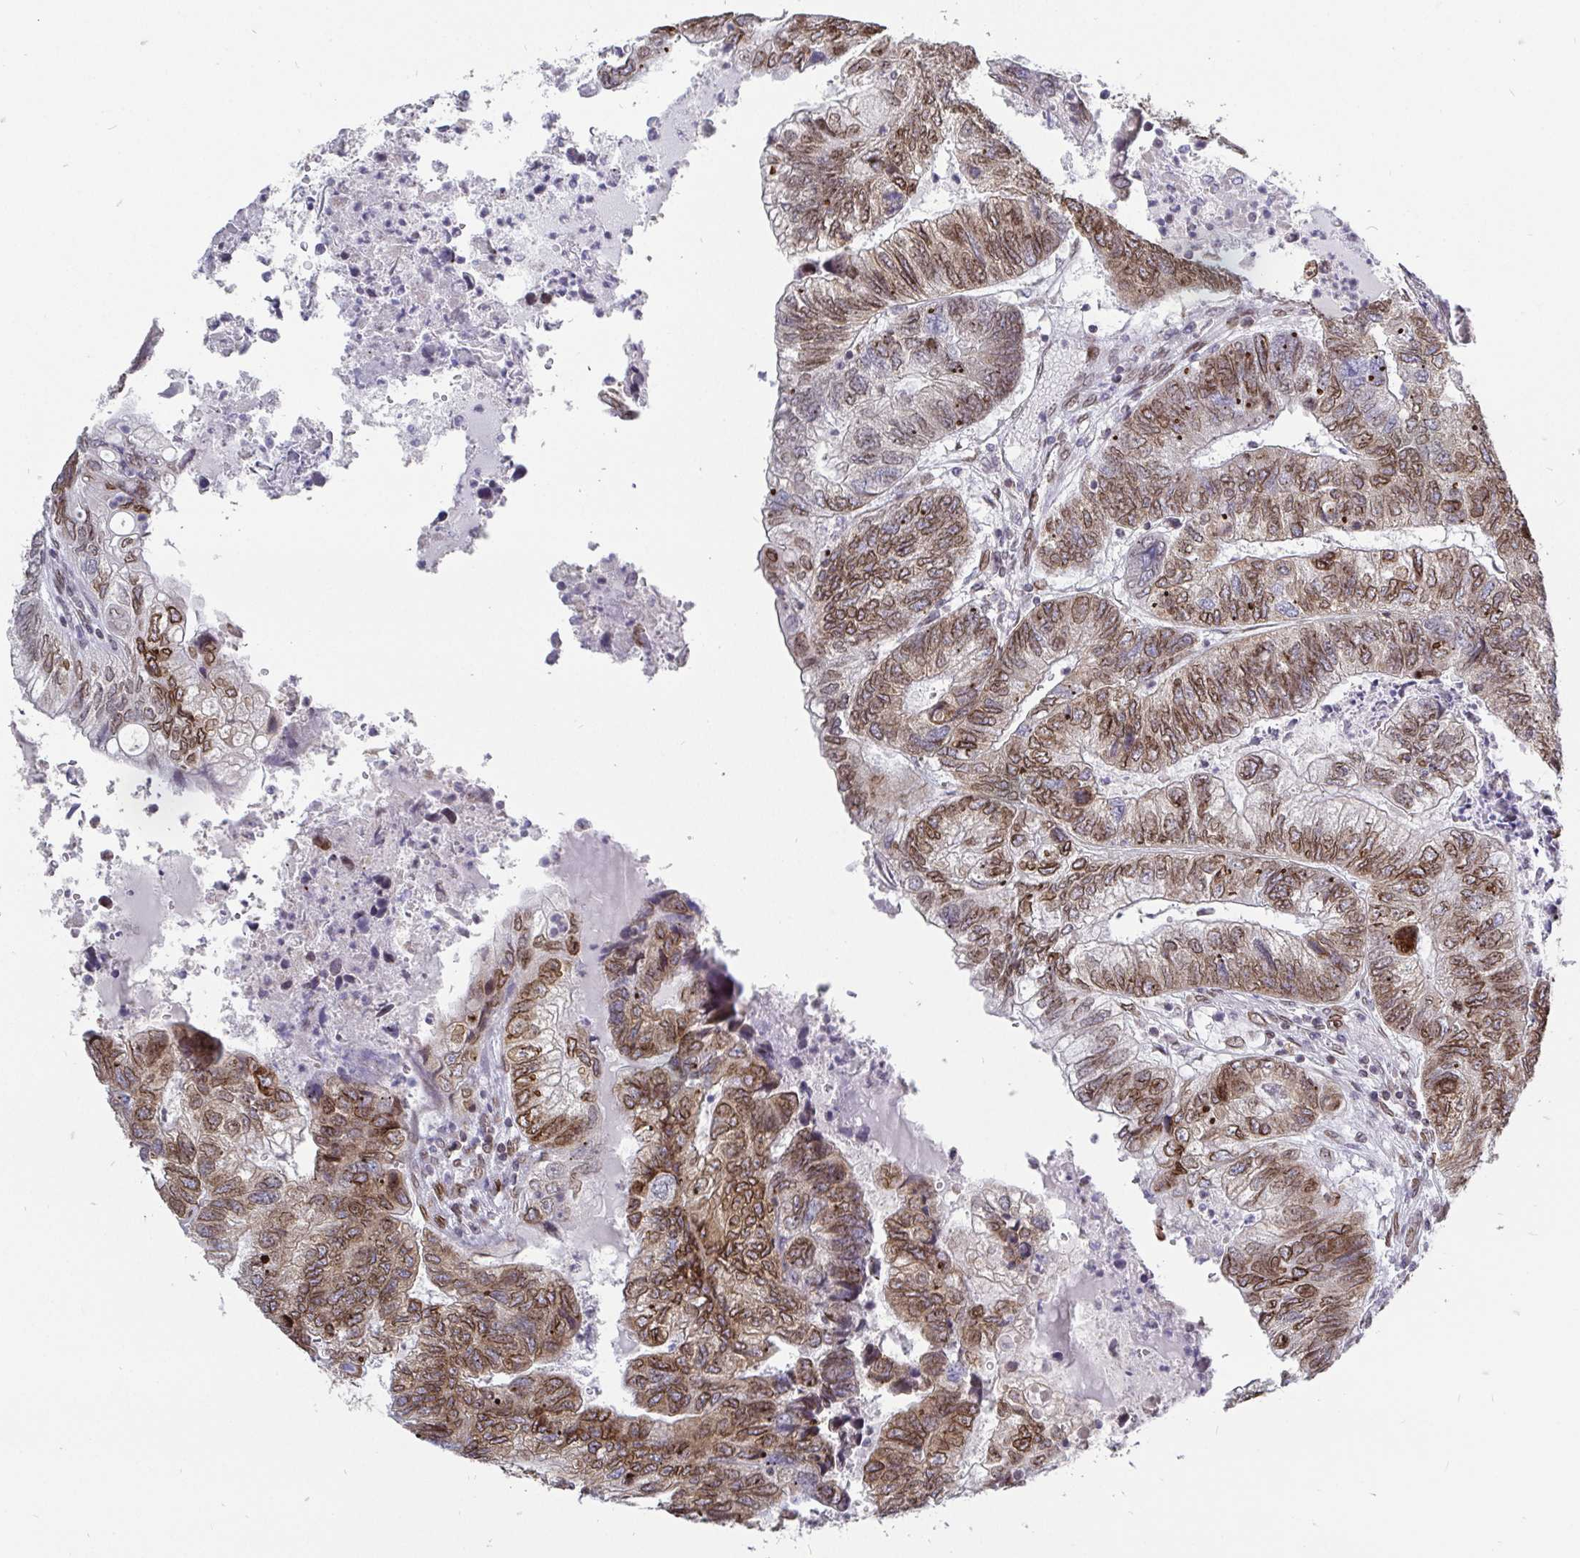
{"staining": {"intensity": "moderate", "quantity": ">75%", "location": "cytoplasmic/membranous,nuclear"}, "tissue": "colorectal cancer", "cell_type": "Tumor cells", "image_type": "cancer", "snomed": [{"axis": "morphology", "description": "Adenocarcinoma, NOS"}, {"axis": "topography", "description": "Colon"}], "caption": "IHC staining of colorectal cancer, which reveals medium levels of moderate cytoplasmic/membranous and nuclear staining in approximately >75% of tumor cells indicating moderate cytoplasmic/membranous and nuclear protein expression. The staining was performed using DAB (brown) for protein detection and nuclei were counterstained in hematoxylin (blue).", "gene": "EMD", "patient": {"sex": "female", "age": 67}}